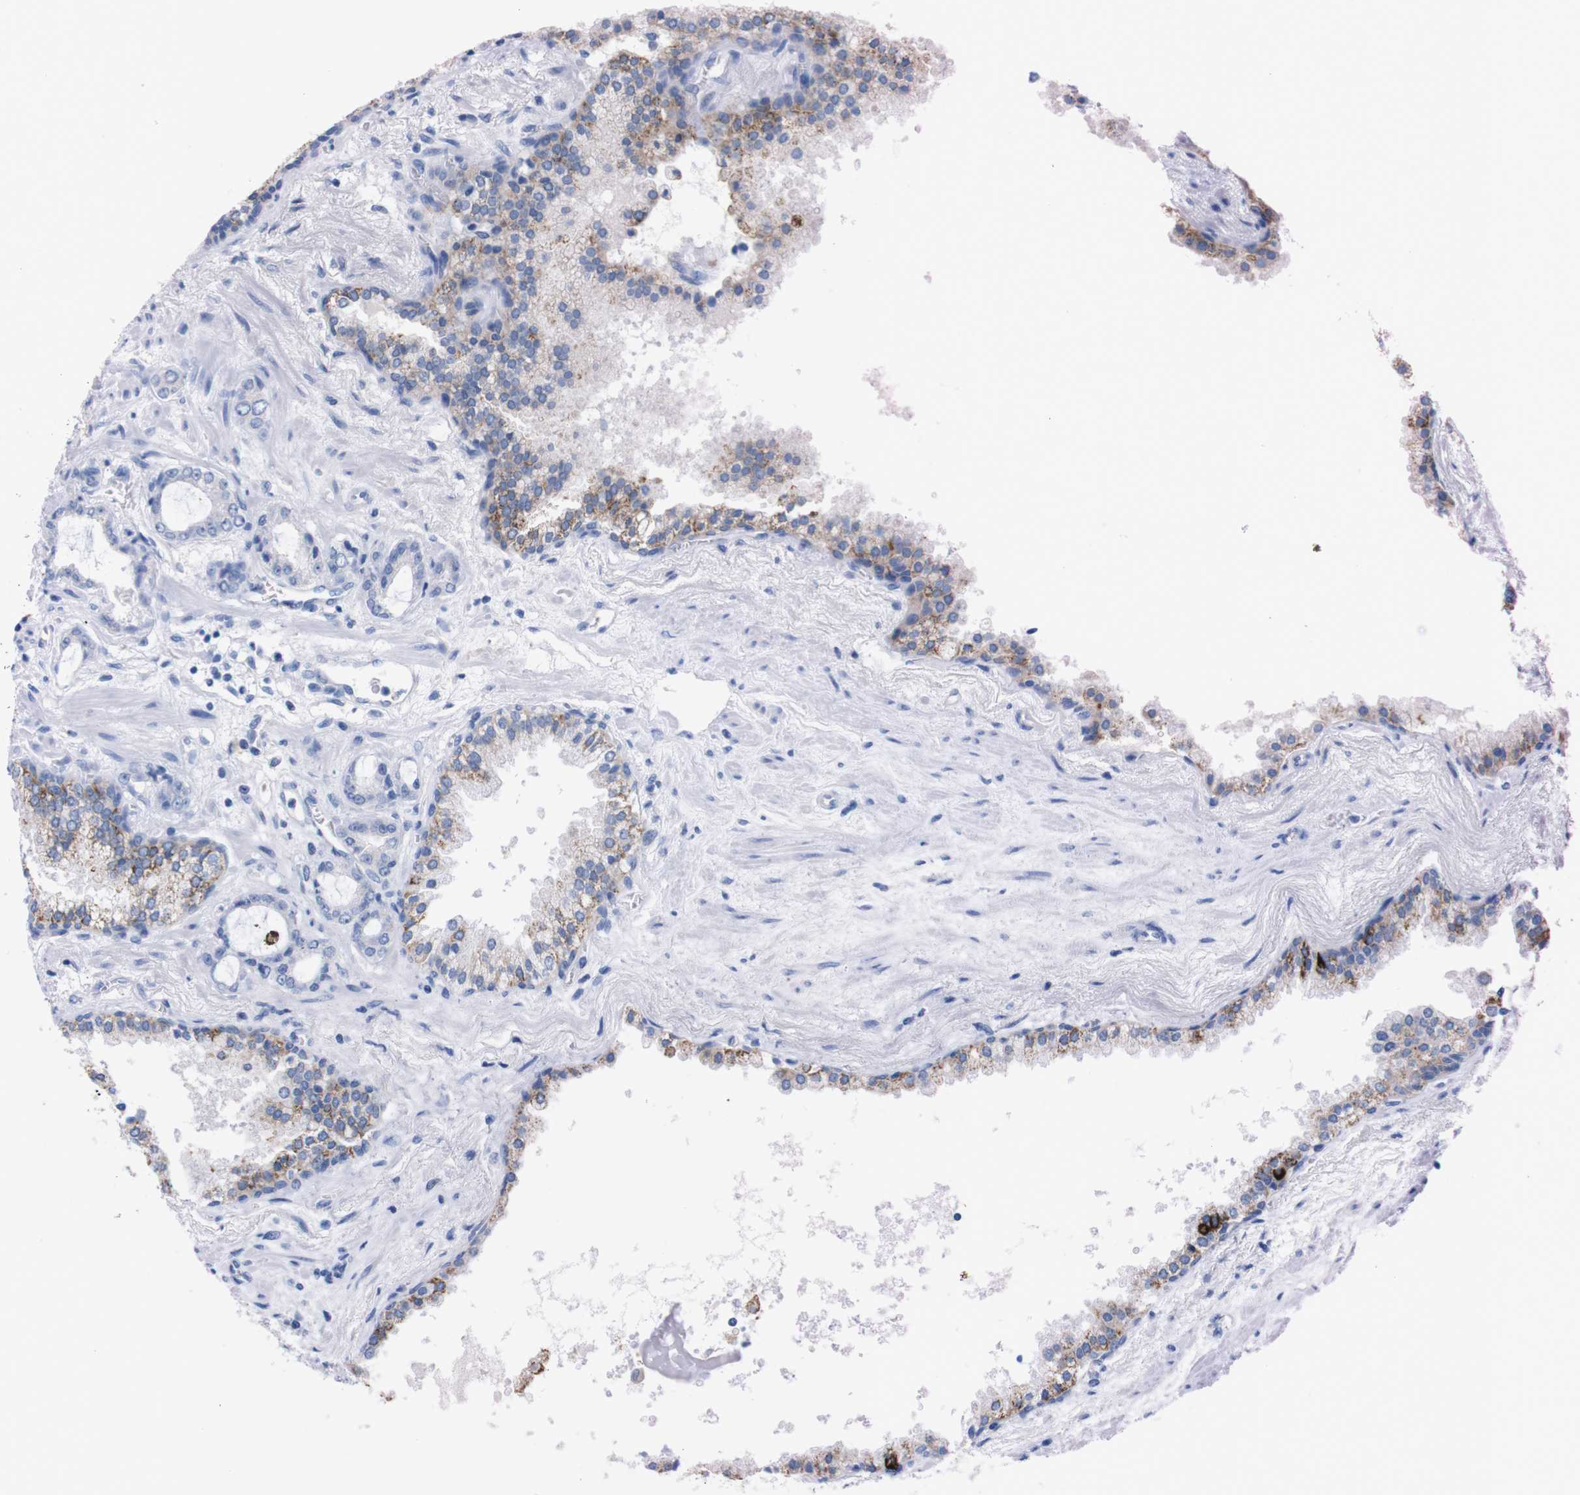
{"staining": {"intensity": "negative", "quantity": "none", "location": "none"}, "tissue": "prostate cancer", "cell_type": "Tumor cells", "image_type": "cancer", "snomed": [{"axis": "morphology", "description": "Adenocarcinoma, Low grade"}, {"axis": "topography", "description": "Prostate"}], "caption": "Immunohistochemistry histopathology image of neoplastic tissue: adenocarcinoma (low-grade) (prostate) stained with DAB reveals no significant protein expression in tumor cells. The staining was performed using DAB to visualize the protein expression in brown, while the nuclei were stained in blue with hematoxylin (Magnification: 20x).", "gene": "TMEM243", "patient": {"sex": "male", "age": 60}}